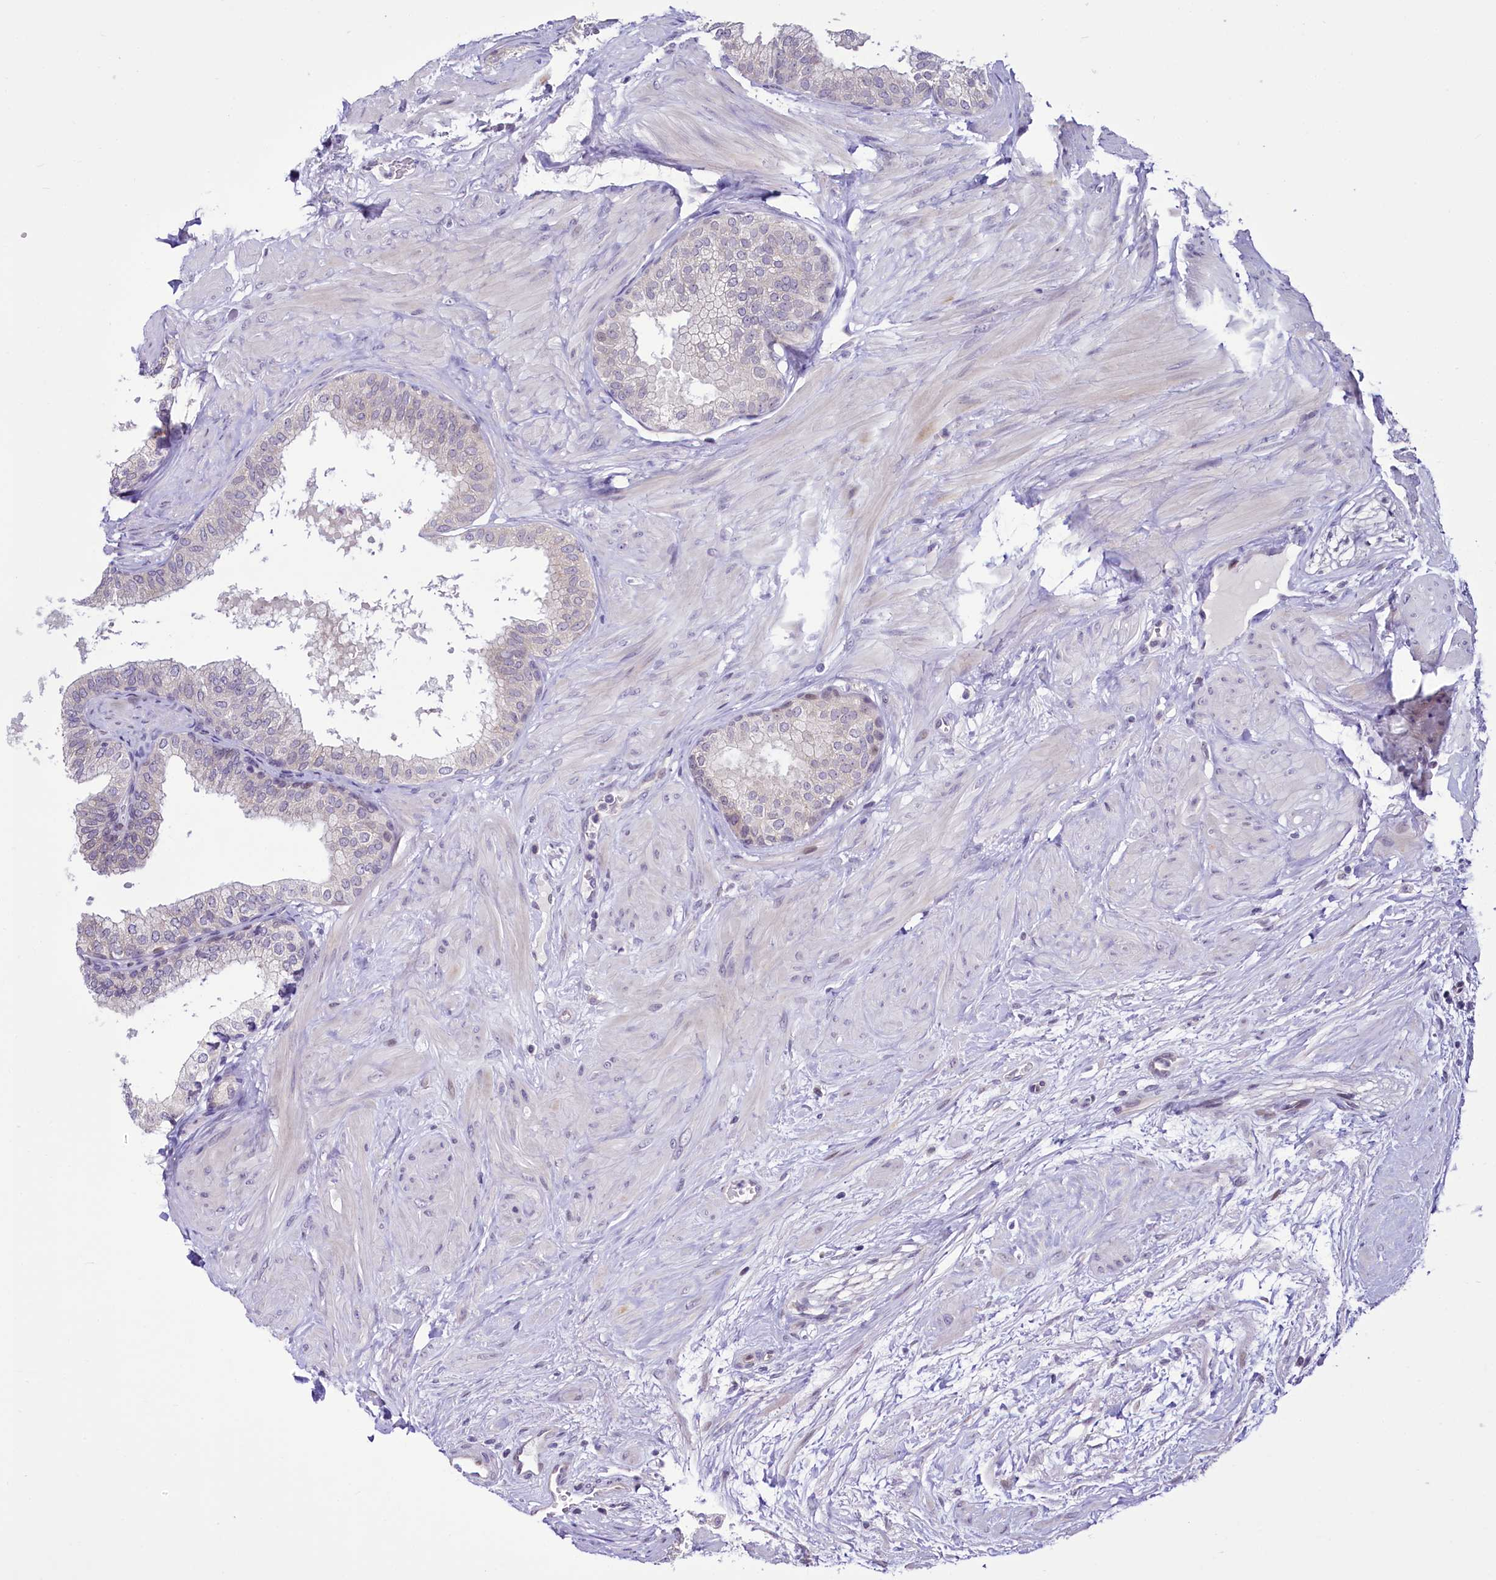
{"staining": {"intensity": "negative", "quantity": "none", "location": "none"}, "tissue": "prostate", "cell_type": "Glandular cells", "image_type": "normal", "snomed": [{"axis": "morphology", "description": "Normal tissue, NOS"}, {"axis": "topography", "description": "Prostate"}], "caption": "This is an immunohistochemistry (IHC) histopathology image of unremarkable human prostate. There is no positivity in glandular cells.", "gene": "BANK1", "patient": {"sex": "male", "age": 60}}